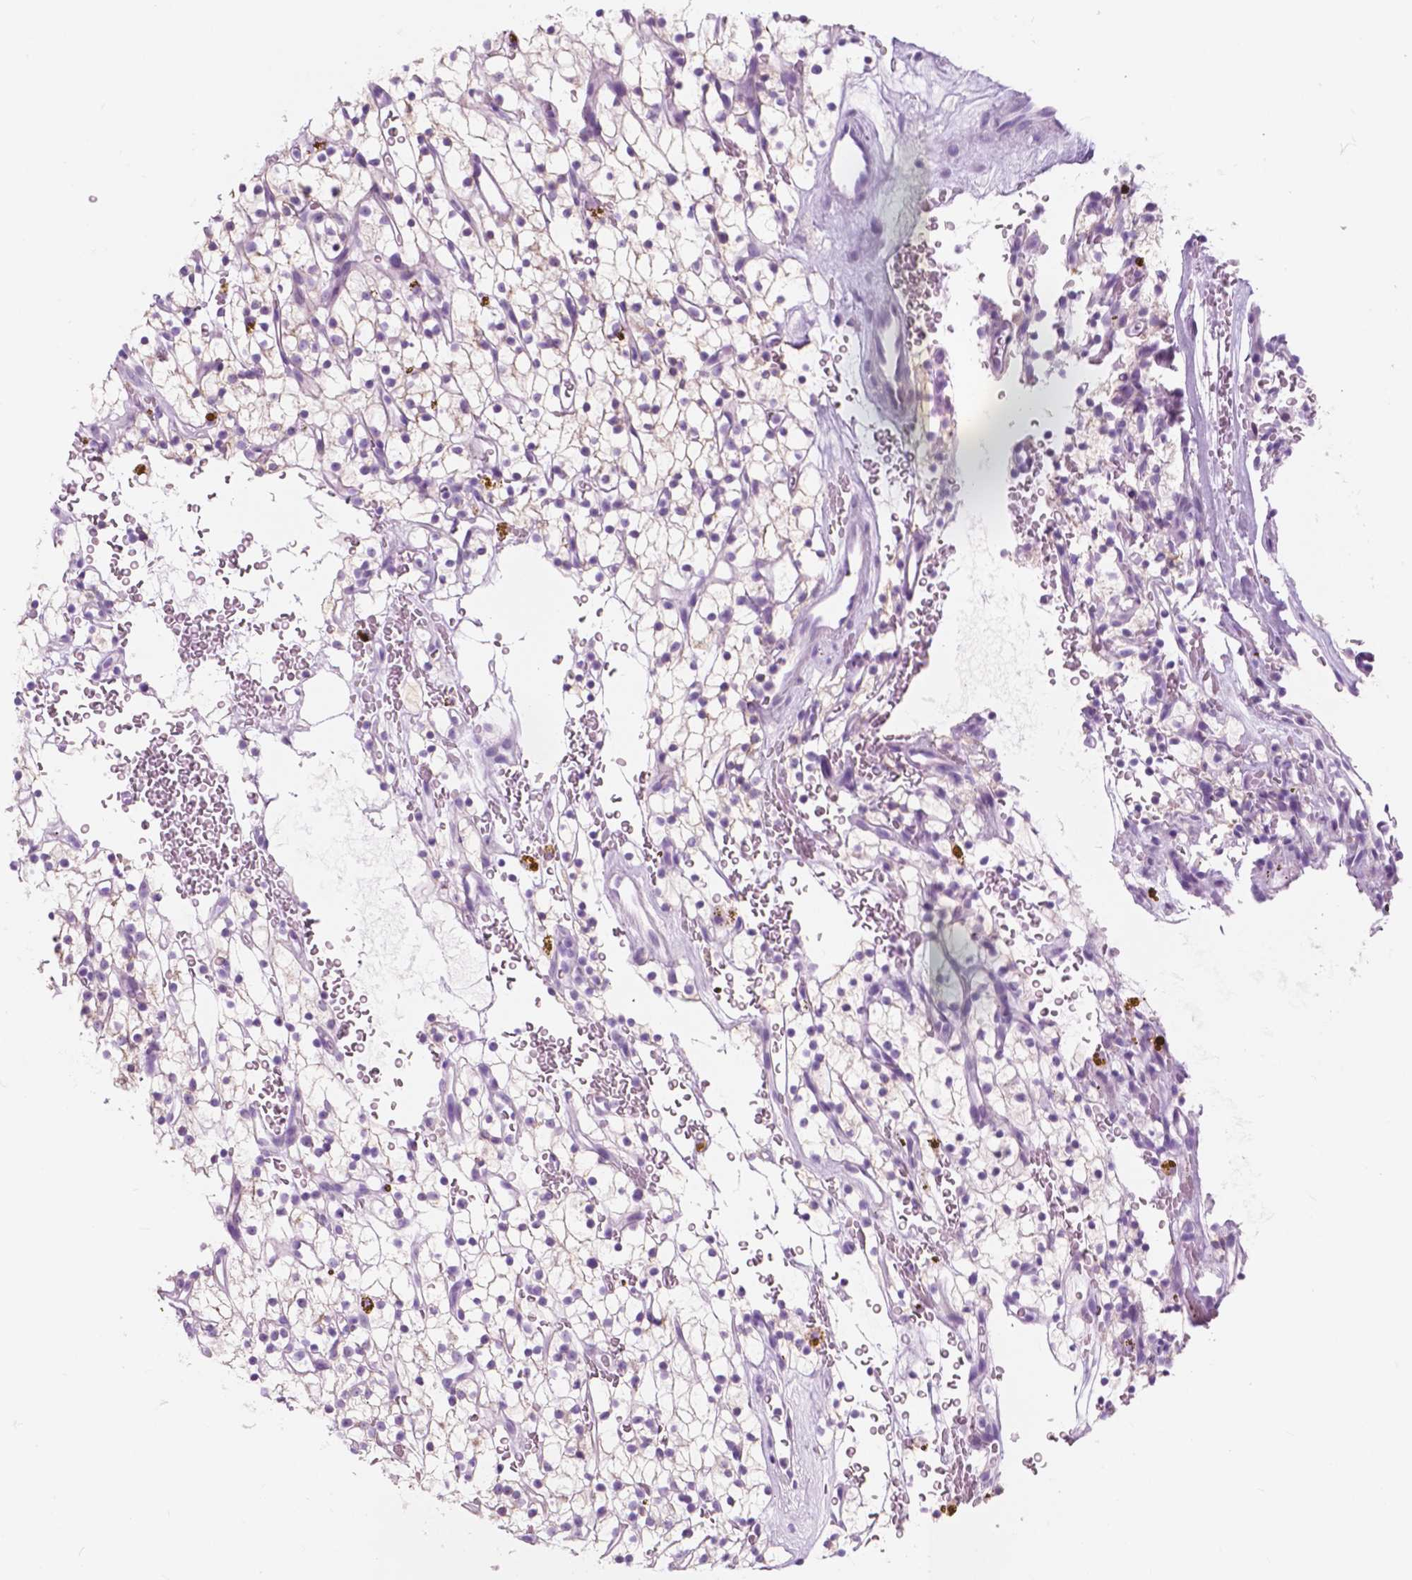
{"staining": {"intensity": "weak", "quantity": "<25%", "location": "cytoplasmic/membranous"}, "tissue": "renal cancer", "cell_type": "Tumor cells", "image_type": "cancer", "snomed": [{"axis": "morphology", "description": "Adenocarcinoma, NOS"}, {"axis": "topography", "description": "Kidney"}], "caption": "Adenocarcinoma (renal) was stained to show a protein in brown. There is no significant staining in tumor cells. (Immunohistochemistry (ihc), brightfield microscopy, high magnification).", "gene": "CUZD1", "patient": {"sex": "female", "age": 64}}